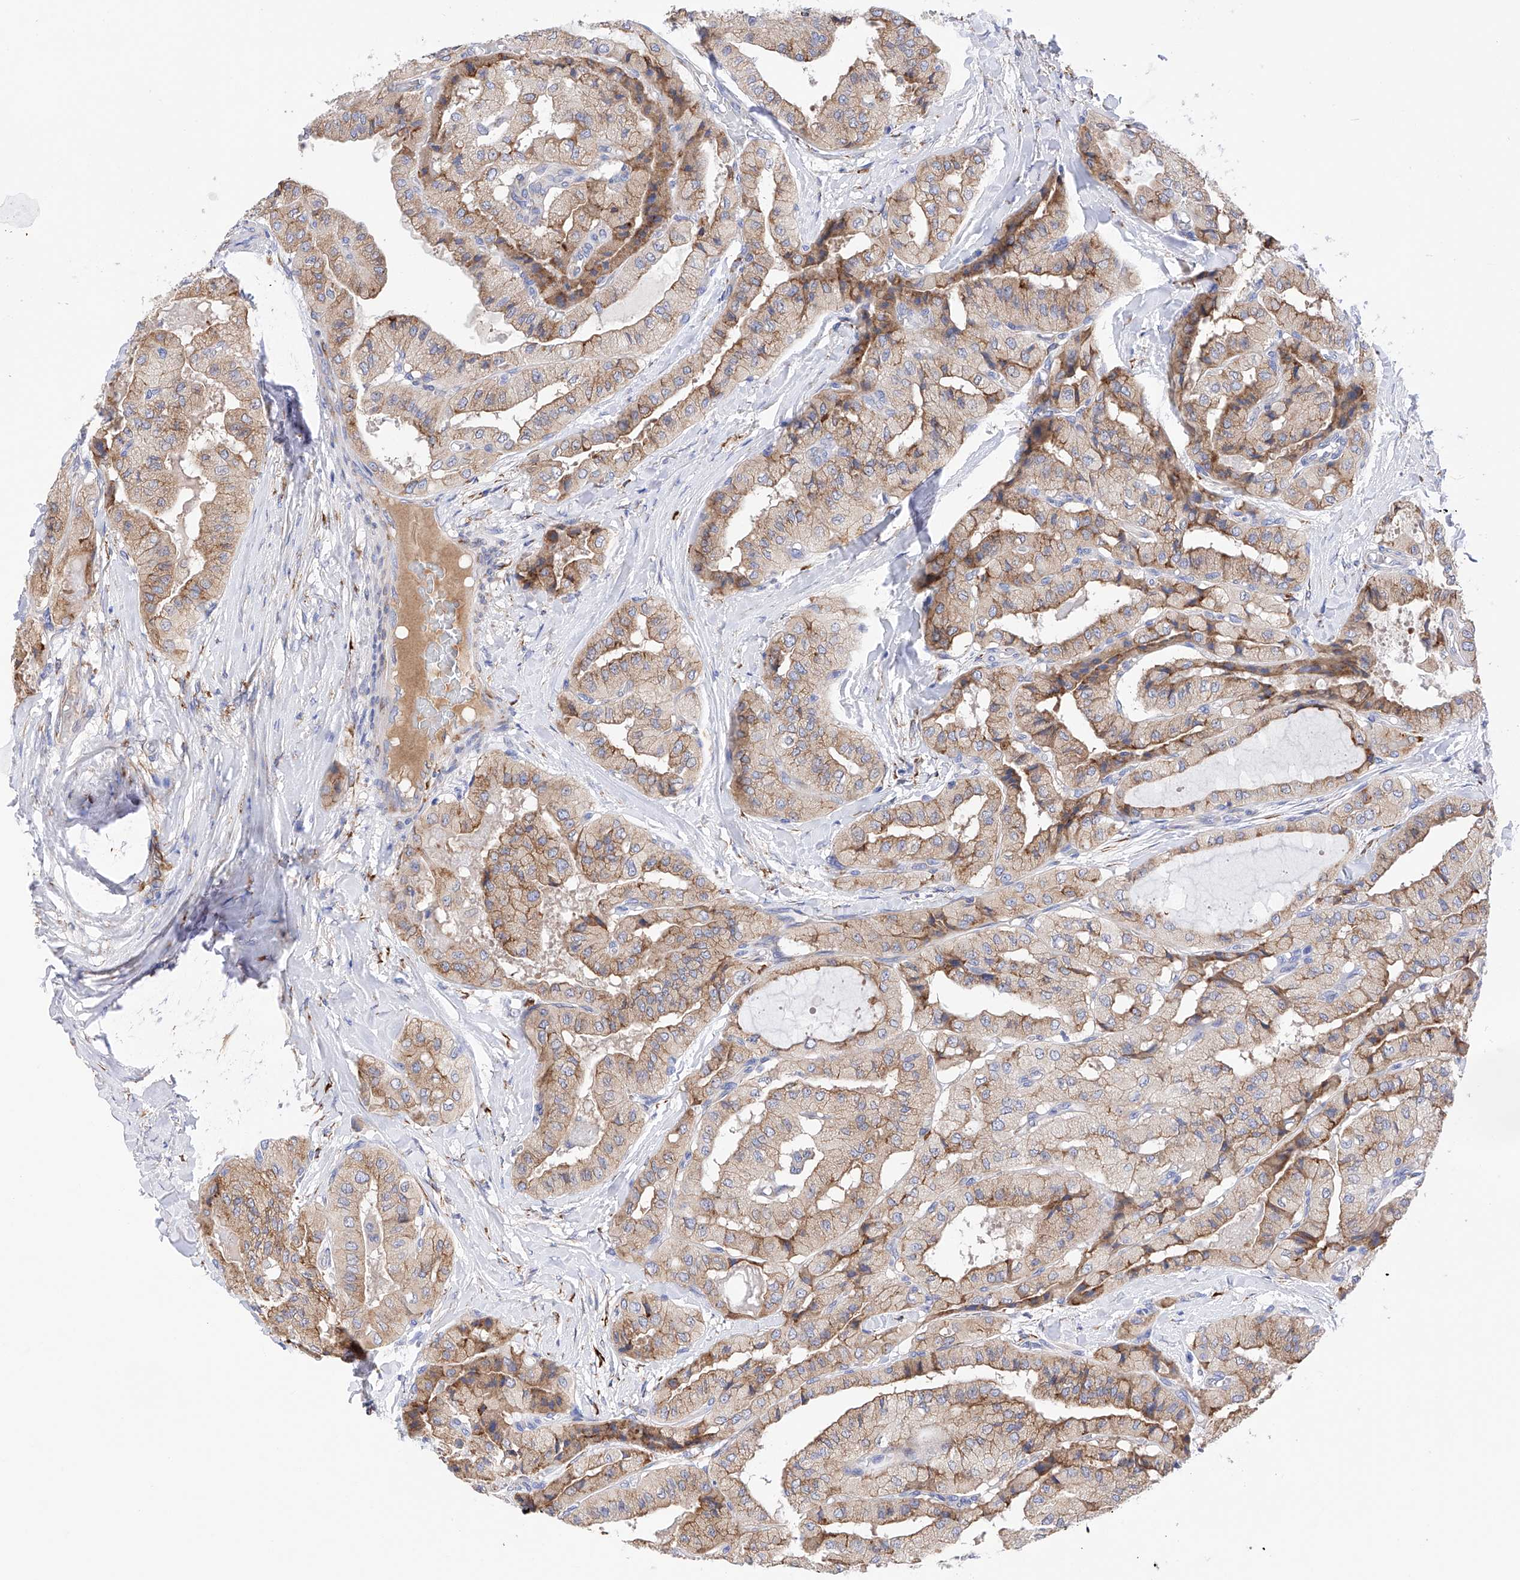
{"staining": {"intensity": "moderate", "quantity": ">75%", "location": "cytoplasmic/membranous"}, "tissue": "thyroid cancer", "cell_type": "Tumor cells", "image_type": "cancer", "snomed": [{"axis": "morphology", "description": "Papillary adenocarcinoma, NOS"}, {"axis": "topography", "description": "Thyroid gland"}], "caption": "Approximately >75% of tumor cells in human papillary adenocarcinoma (thyroid) exhibit moderate cytoplasmic/membranous protein positivity as visualized by brown immunohistochemical staining.", "gene": "PDIA5", "patient": {"sex": "female", "age": 59}}